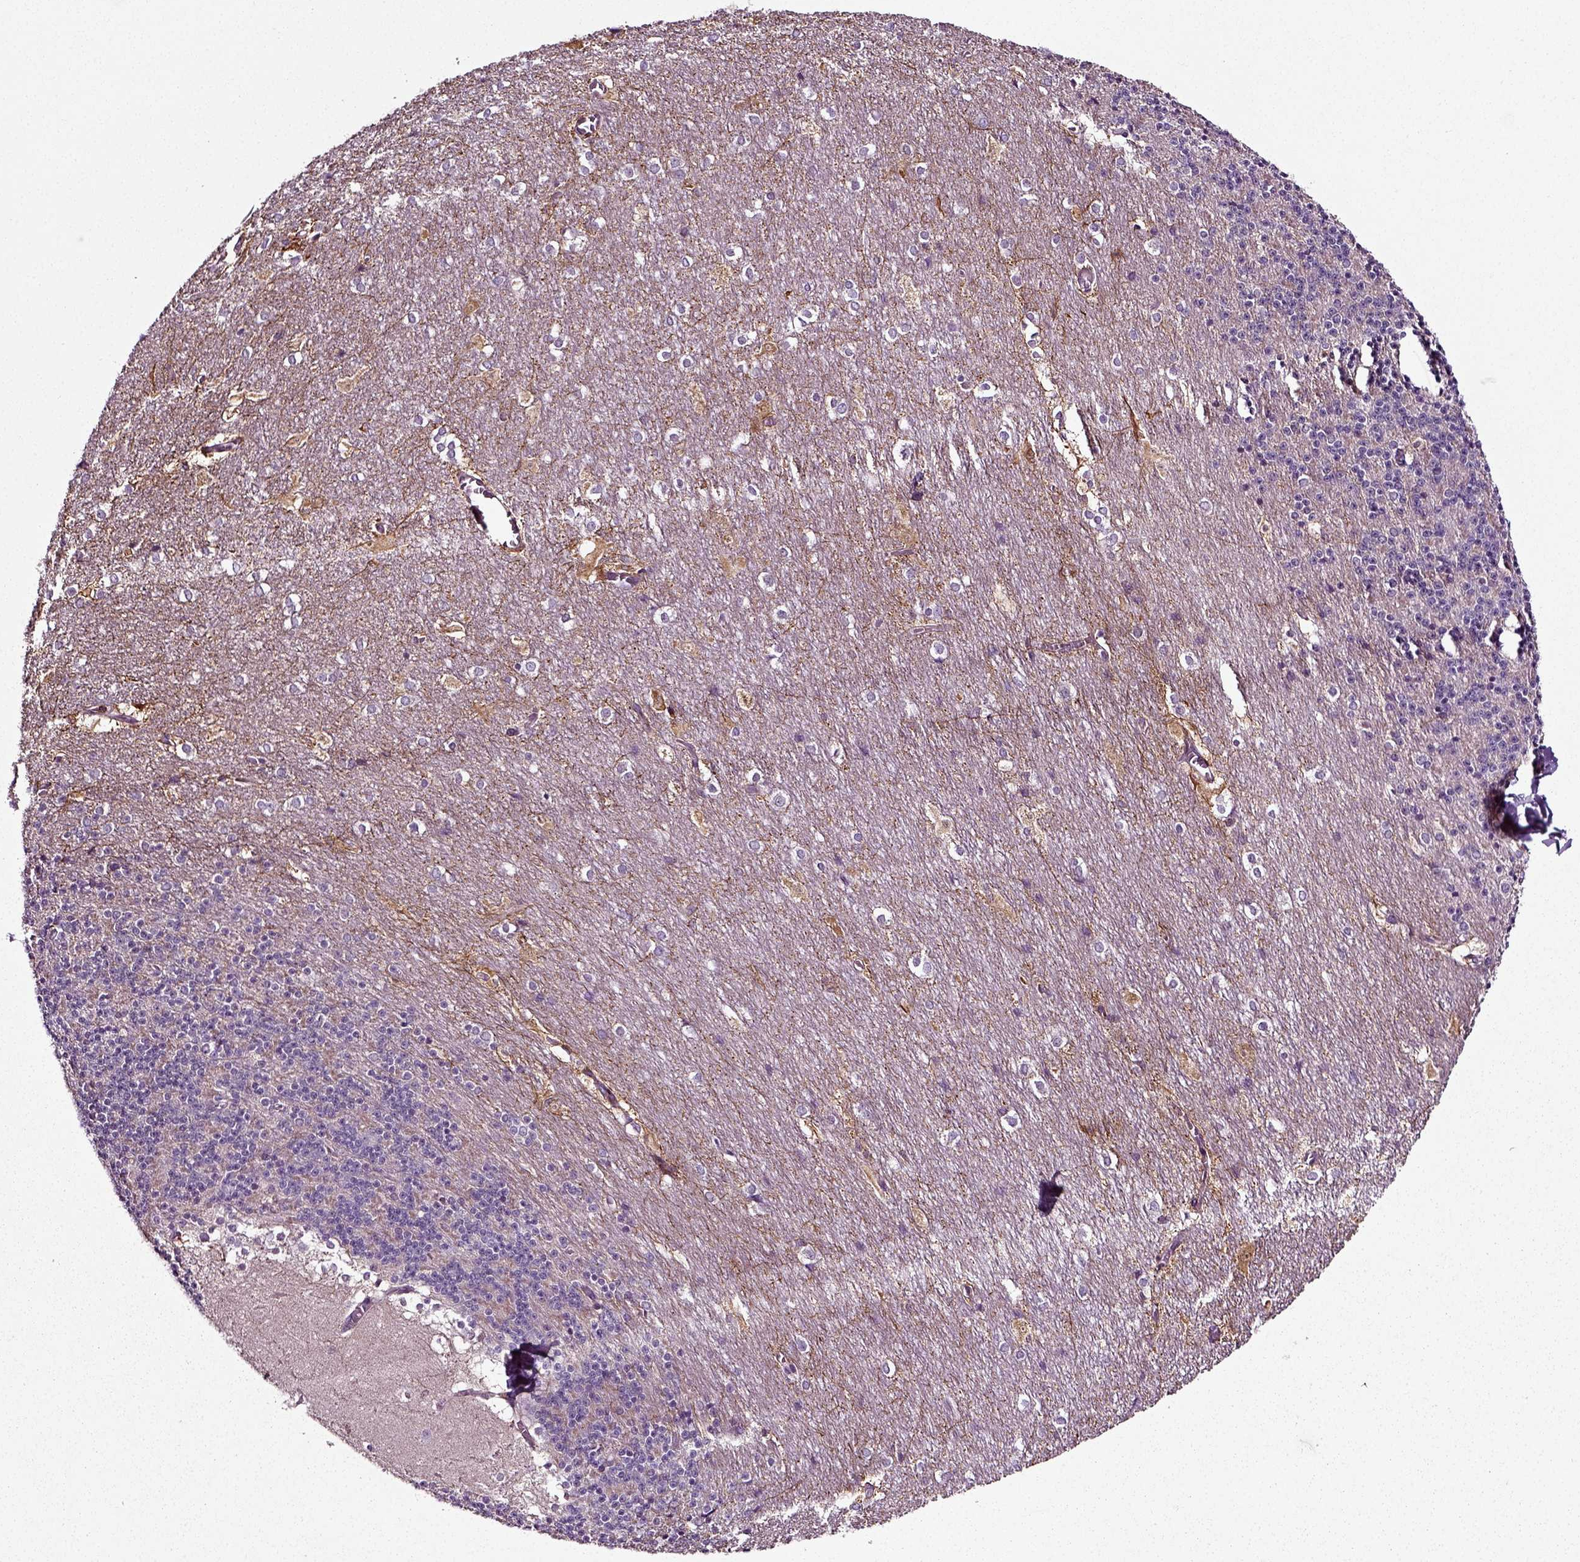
{"staining": {"intensity": "negative", "quantity": "none", "location": "none"}, "tissue": "cerebellum", "cell_type": "Cells in granular layer", "image_type": "normal", "snomed": [{"axis": "morphology", "description": "Normal tissue, NOS"}, {"axis": "topography", "description": "Cerebellum"}], "caption": "High power microscopy photomicrograph of an immunohistochemistry photomicrograph of unremarkable cerebellum, revealing no significant staining in cells in granular layer. (DAB (3,3'-diaminobenzidine) IHC visualized using brightfield microscopy, high magnification).", "gene": "RHOF", "patient": {"sex": "female", "age": 19}}